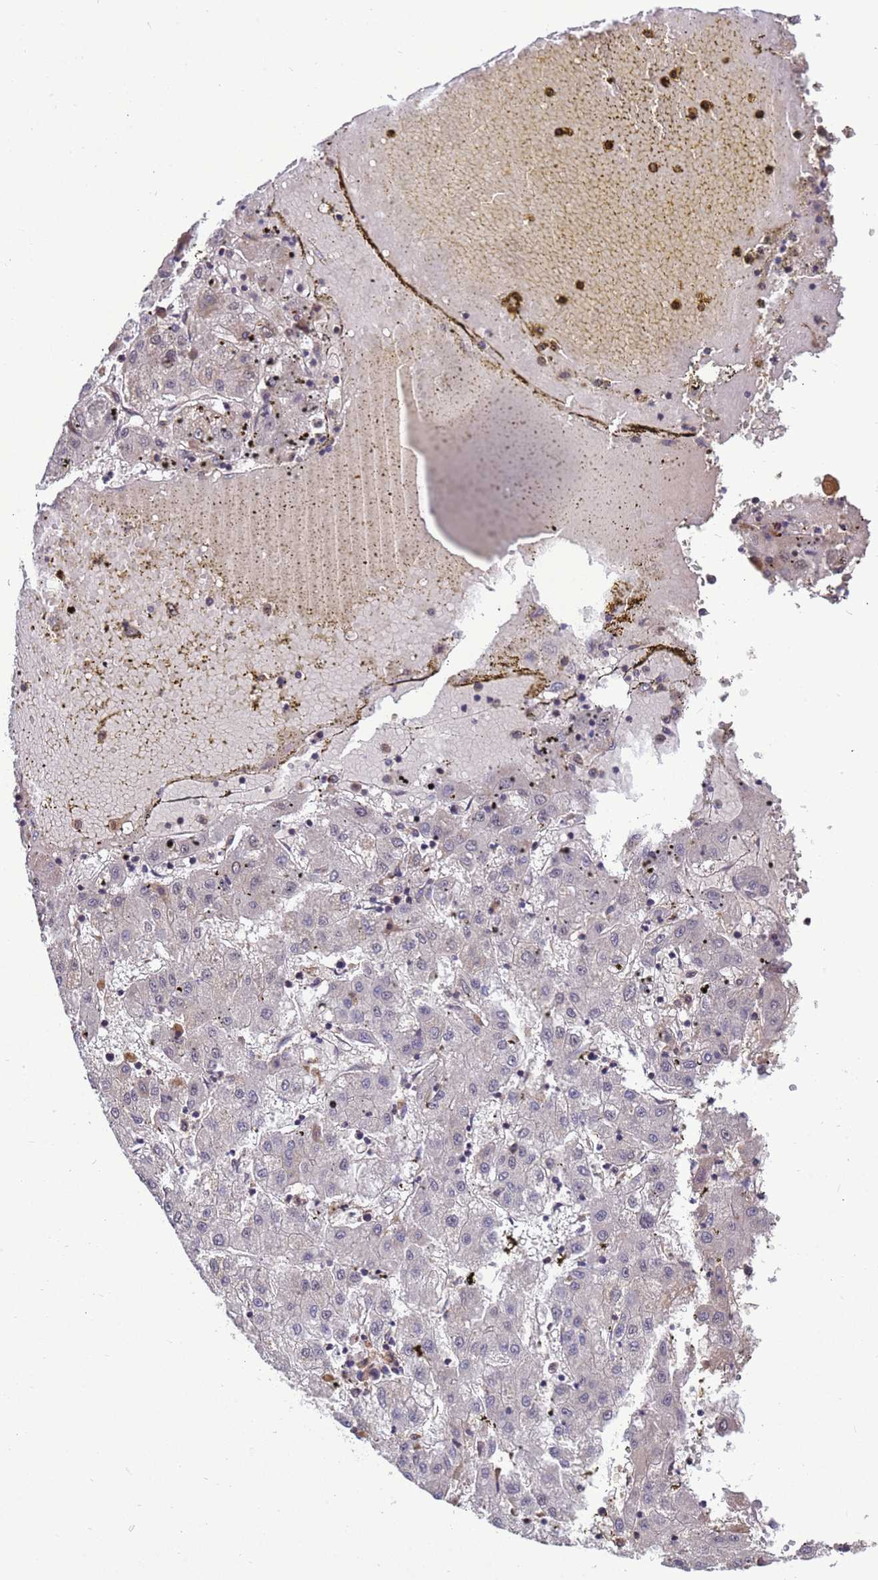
{"staining": {"intensity": "negative", "quantity": "none", "location": "none"}, "tissue": "liver cancer", "cell_type": "Tumor cells", "image_type": "cancer", "snomed": [{"axis": "morphology", "description": "Carcinoma, Hepatocellular, NOS"}, {"axis": "topography", "description": "Liver"}], "caption": "Micrograph shows no protein staining in tumor cells of liver cancer (hepatocellular carcinoma) tissue.", "gene": "TMEM74B", "patient": {"sex": "male", "age": 72}}